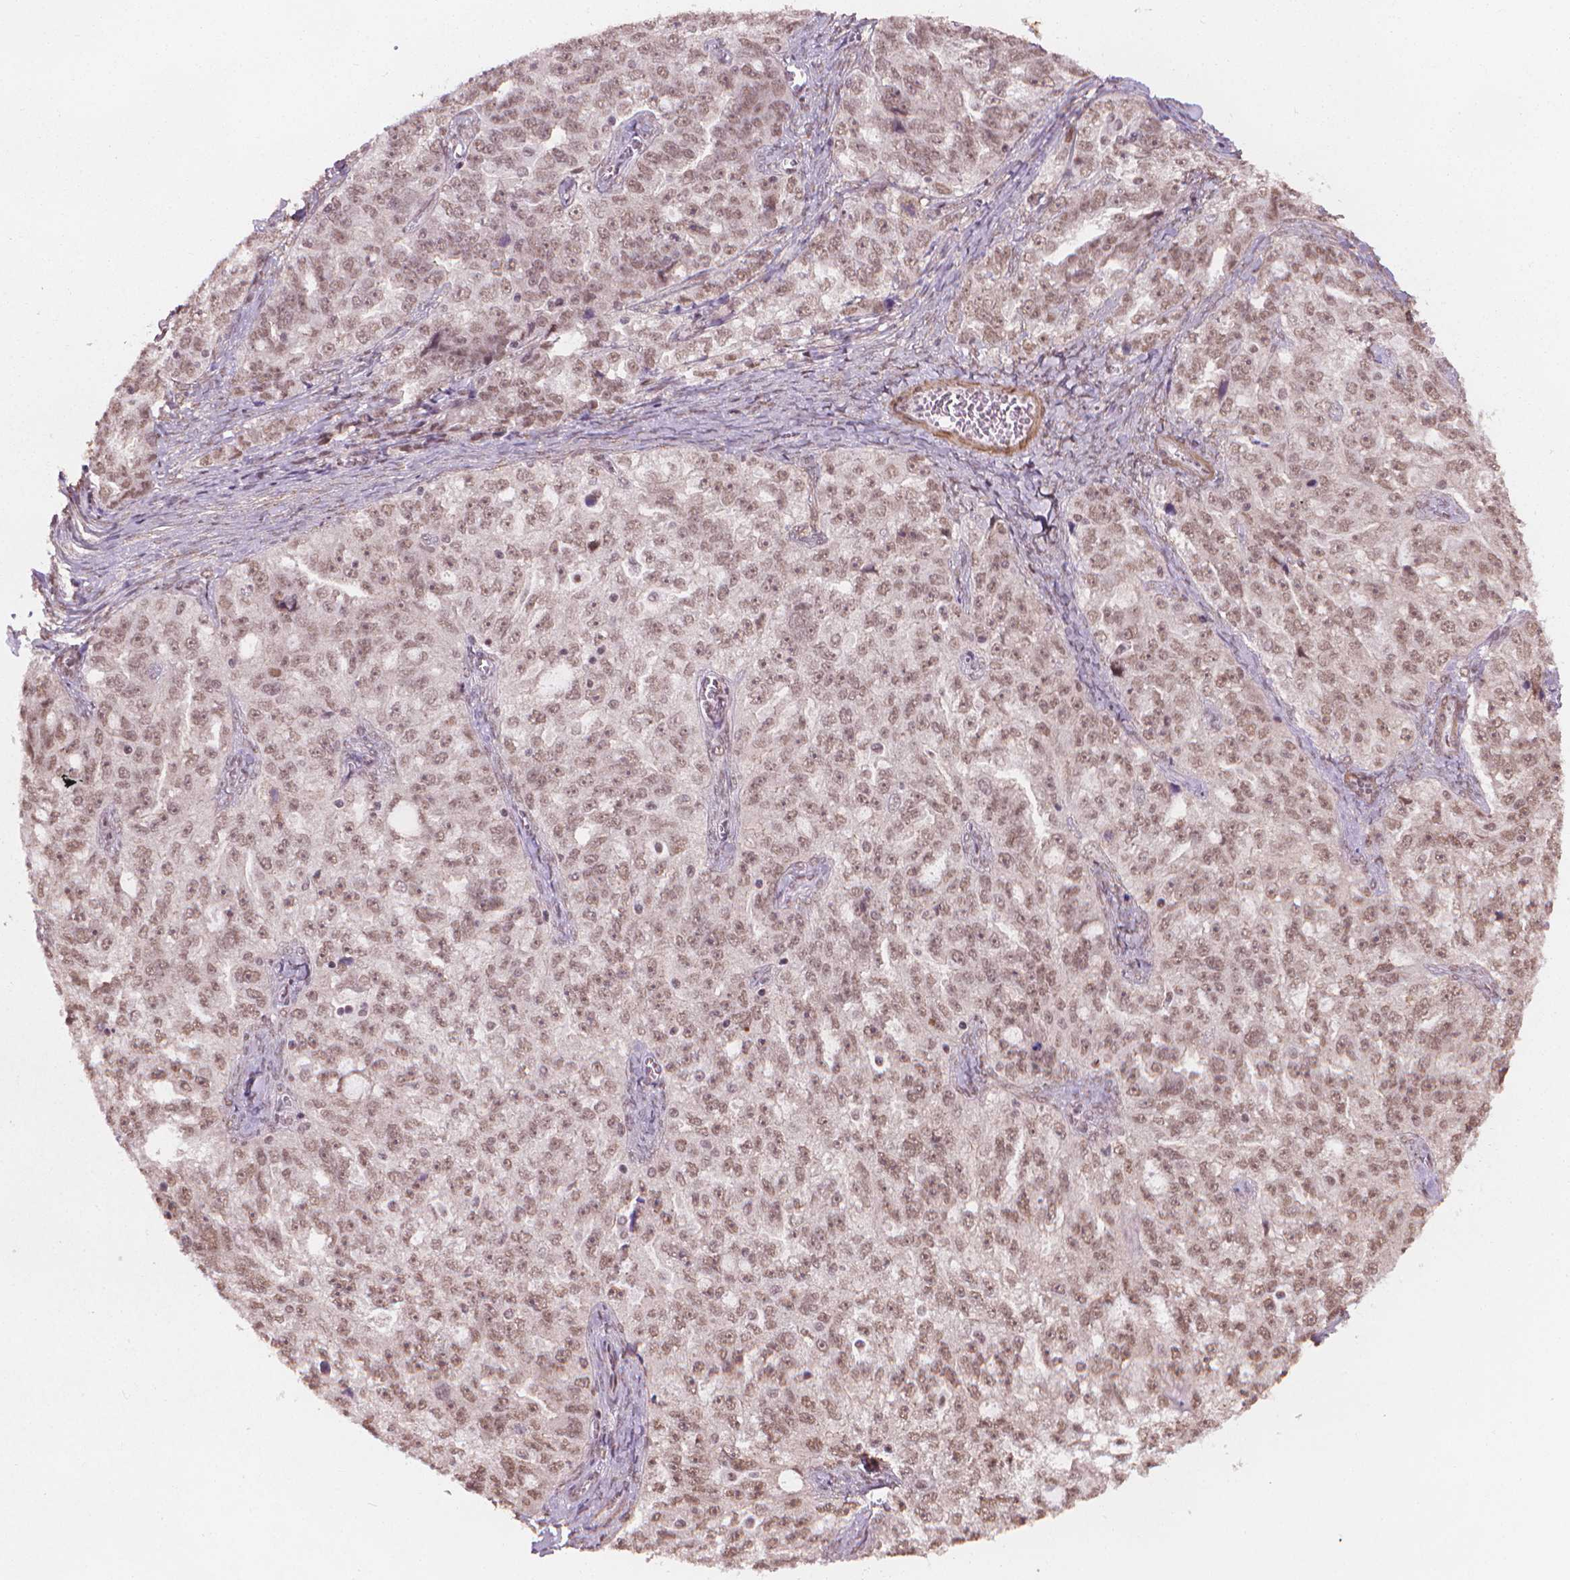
{"staining": {"intensity": "moderate", "quantity": ">75%", "location": "nuclear"}, "tissue": "ovarian cancer", "cell_type": "Tumor cells", "image_type": "cancer", "snomed": [{"axis": "morphology", "description": "Cystadenocarcinoma, serous, NOS"}, {"axis": "topography", "description": "Ovary"}], "caption": "Immunohistochemical staining of human serous cystadenocarcinoma (ovarian) demonstrates medium levels of moderate nuclear positivity in approximately >75% of tumor cells.", "gene": "HOXD4", "patient": {"sex": "female", "age": 51}}